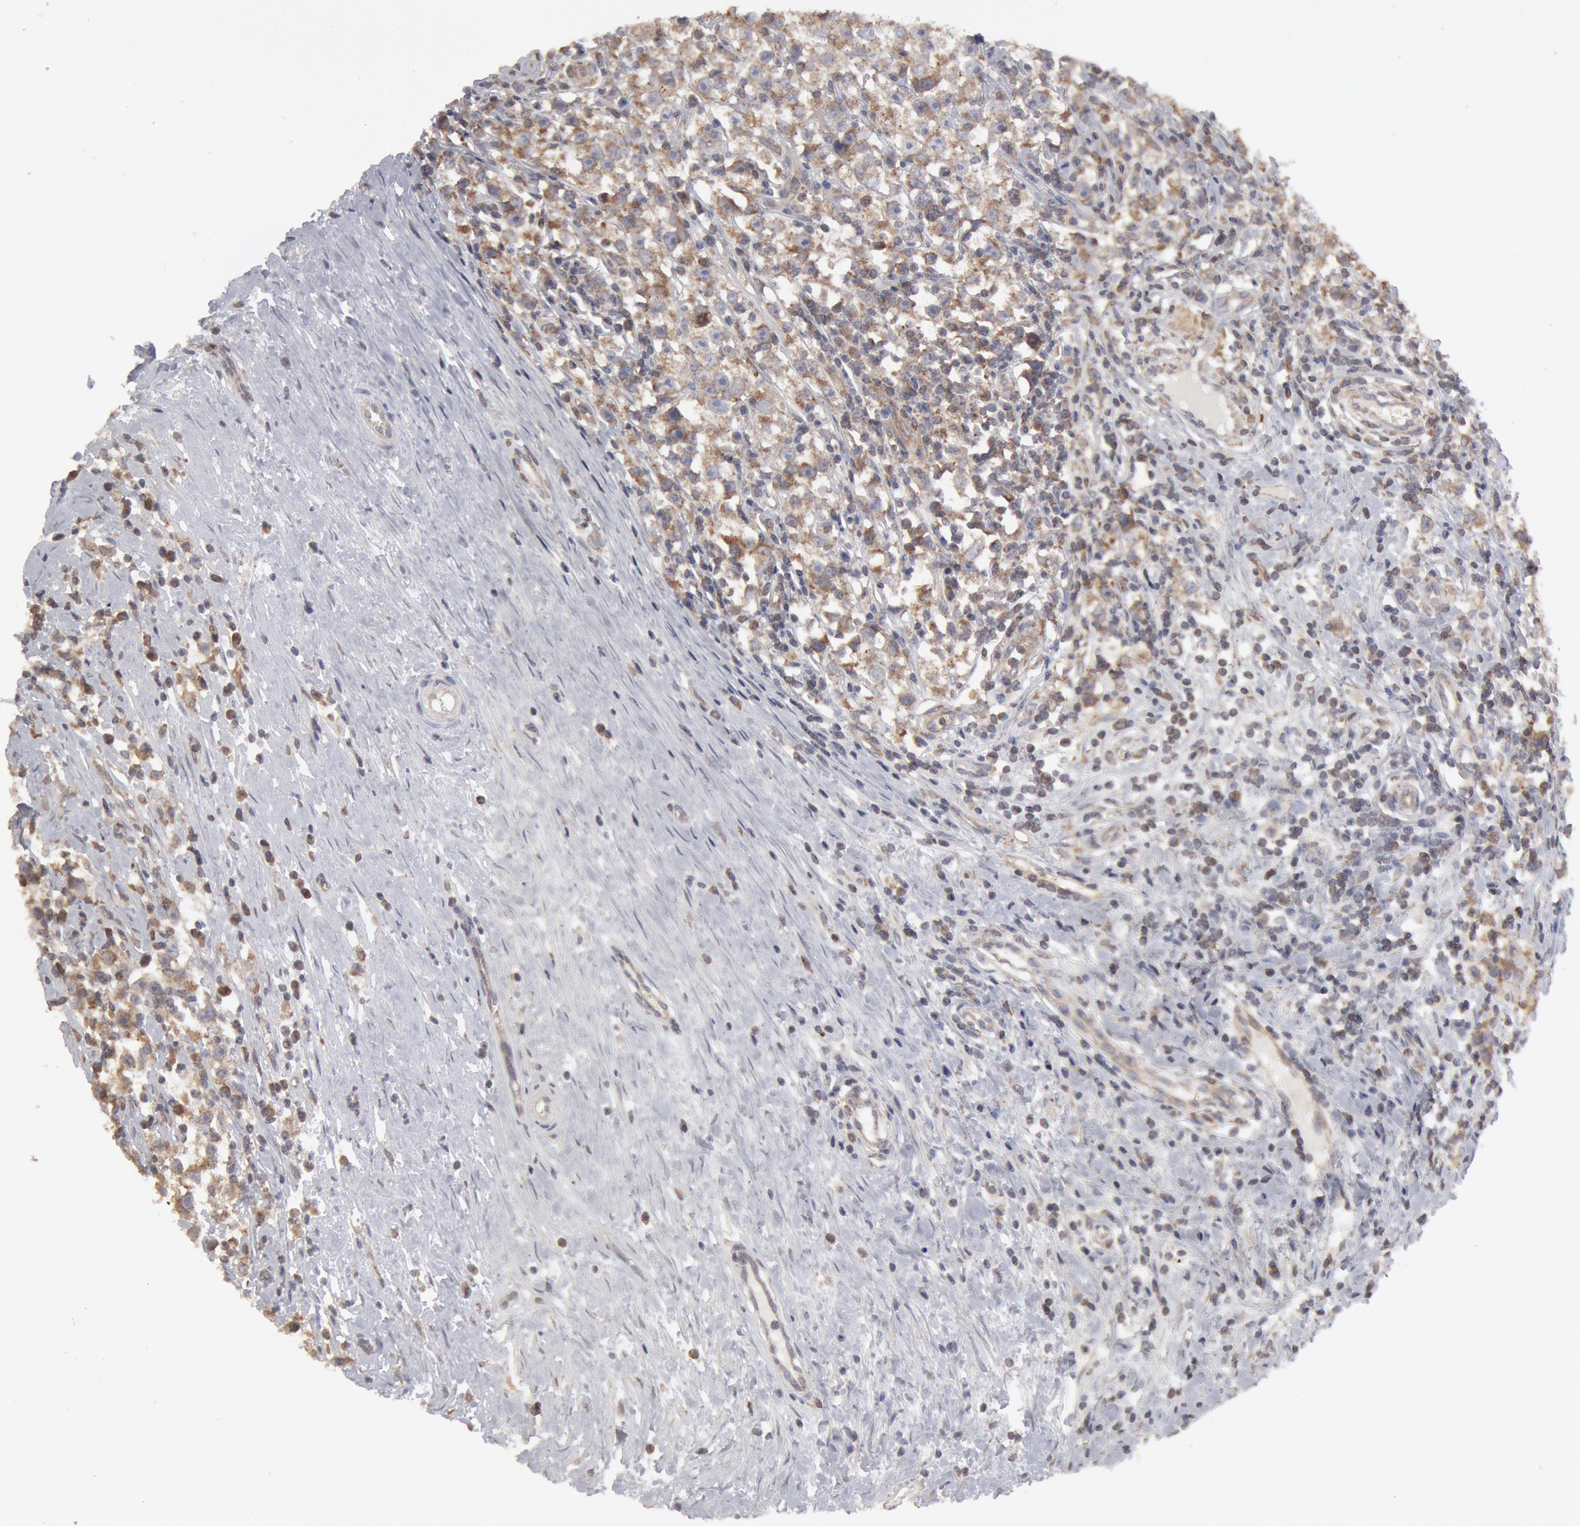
{"staining": {"intensity": "moderate", "quantity": ">75%", "location": "cytoplasmic/membranous"}, "tissue": "testis cancer", "cell_type": "Tumor cells", "image_type": "cancer", "snomed": [{"axis": "morphology", "description": "Seminoma, NOS"}, {"axis": "topography", "description": "Testis"}], "caption": "The image demonstrates a brown stain indicating the presence of a protein in the cytoplasmic/membranous of tumor cells in testis cancer (seminoma). Nuclei are stained in blue.", "gene": "OSBPL8", "patient": {"sex": "male", "age": 35}}